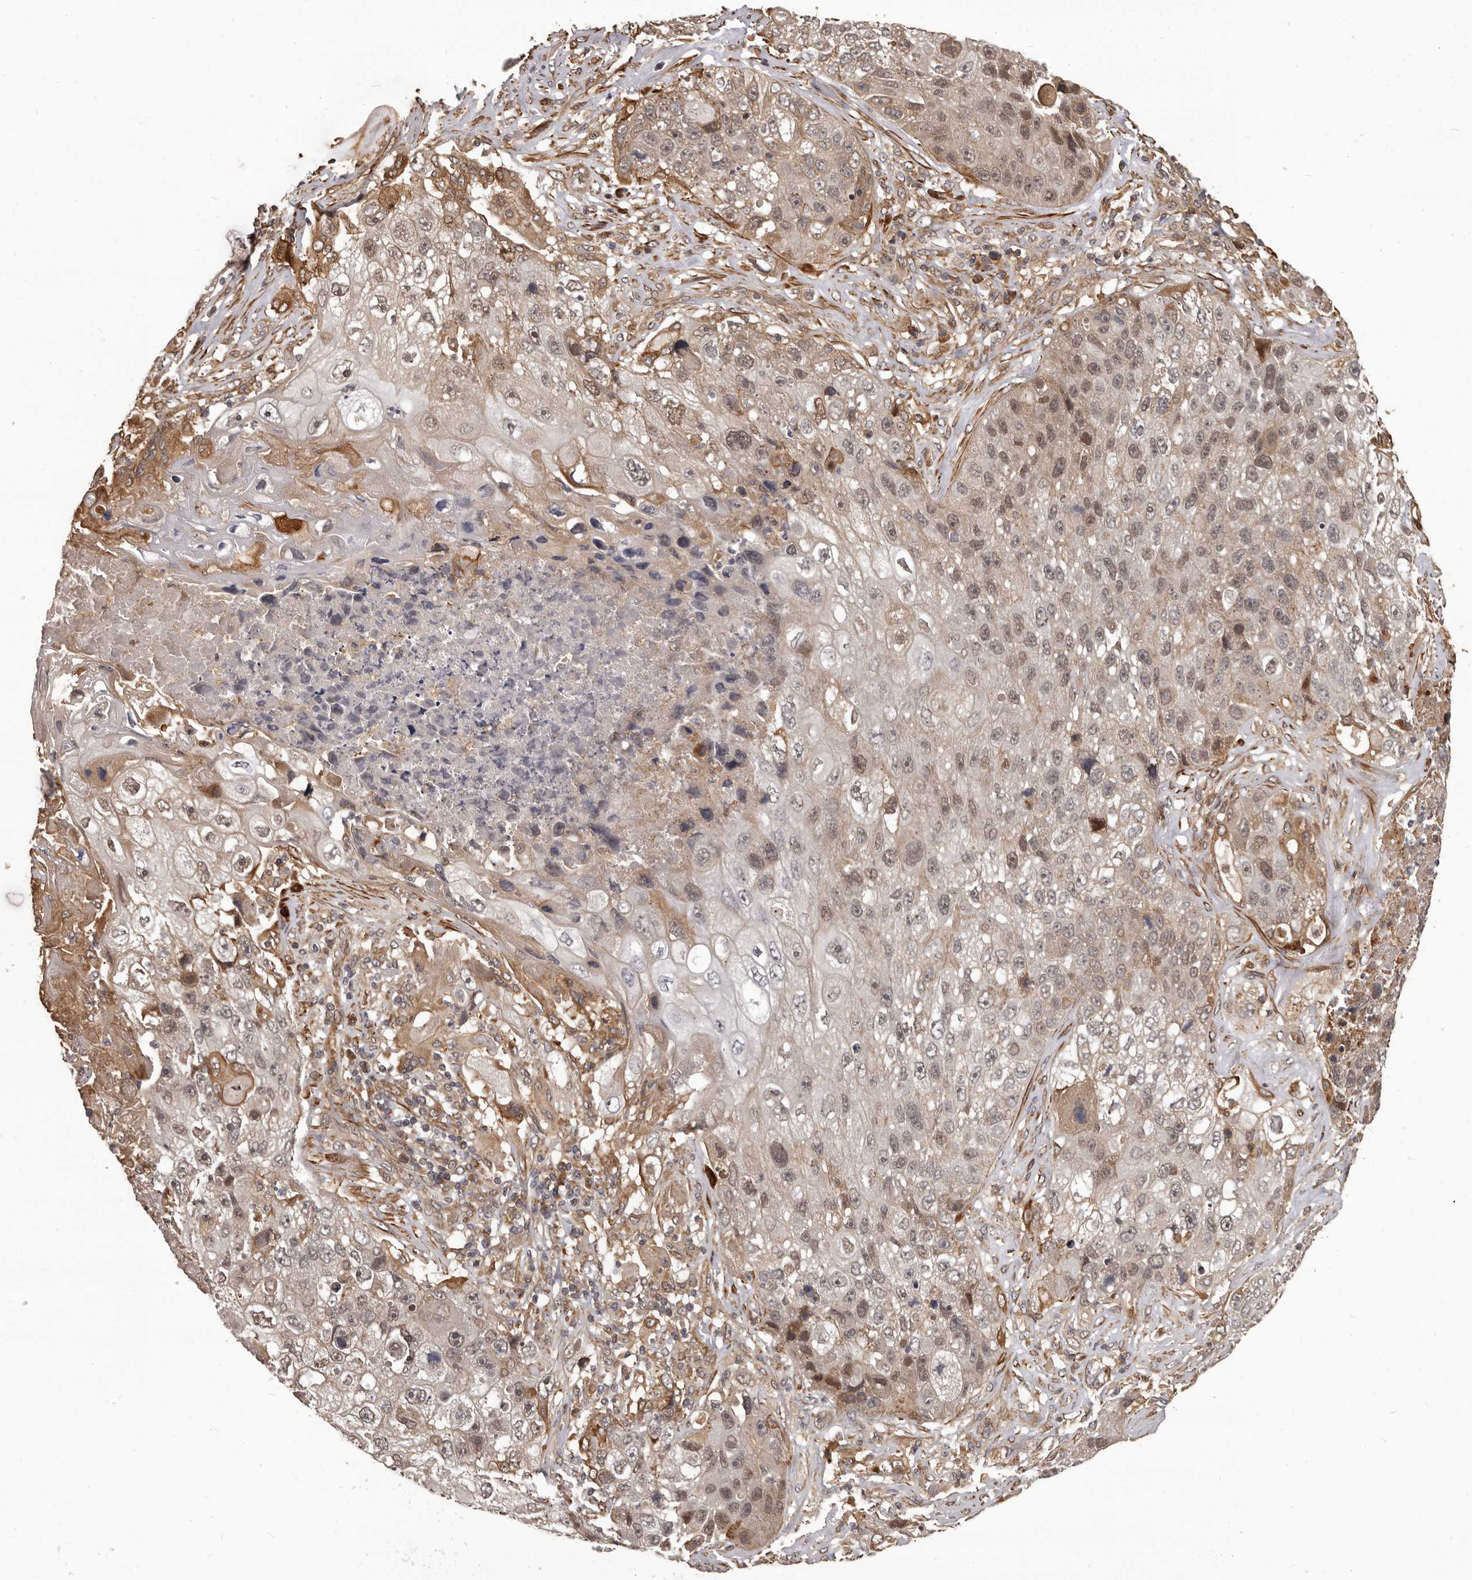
{"staining": {"intensity": "weak", "quantity": "25%-75%", "location": "cytoplasmic/membranous,nuclear"}, "tissue": "lung cancer", "cell_type": "Tumor cells", "image_type": "cancer", "snomed": [{"axis": "morphology", "description": "Squamous cell carcinoma, NOS"}, {"axis": "topography", "description": "Lung"}], "caption": "Lung cancer was stained to show a protein in brown. There is low levels of weak cytoplasmic/membranous and nuclear staining in about 25%-75% of tumor cells. Ihc stains the protein in brown and the nuclei are stained blue.", "gene": "SLITRK6", "patient": {"sex": "male", "age": 61}}